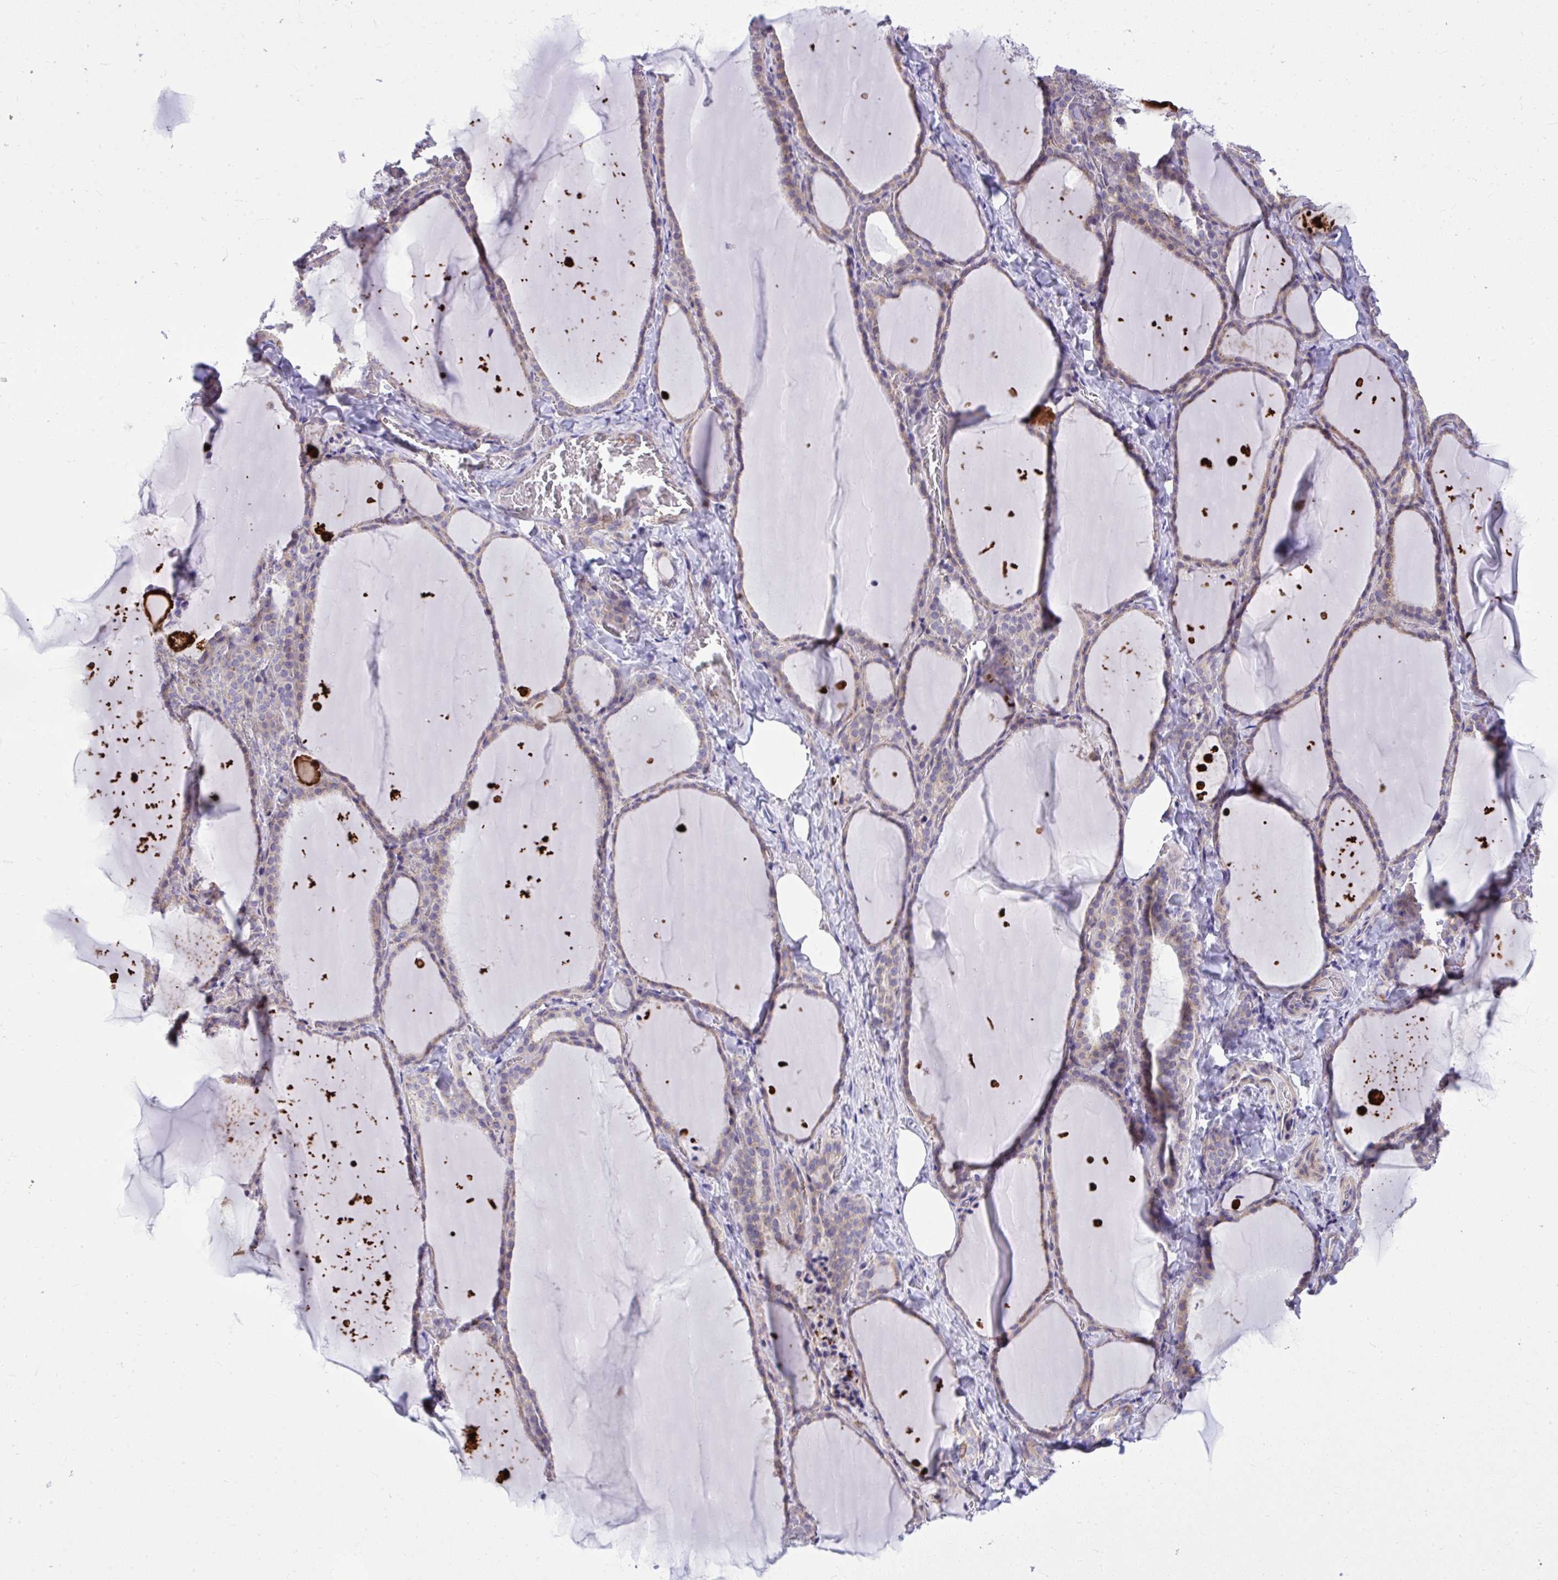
{"staining": {"intensity": "weak", "quantity": "<25%", "location": "cytoplasmic/membranous"}, "tissue": "thyroid gland", "cell_type": "Glandular cells", "image_type": "normal", "snomed": [{"axis": "morphology", "description": "Normal tissue, NOS"}, {"axis": "topography", "description": "Thyroid gland"}], "caption": "The micrograph displays no staining of glandular cells in normal thyroid gland. (Brightfield microscopy of DAB IHC at high magnification).", "gene": "GRK4", "patient": {"sex": "female", "age": 22}}